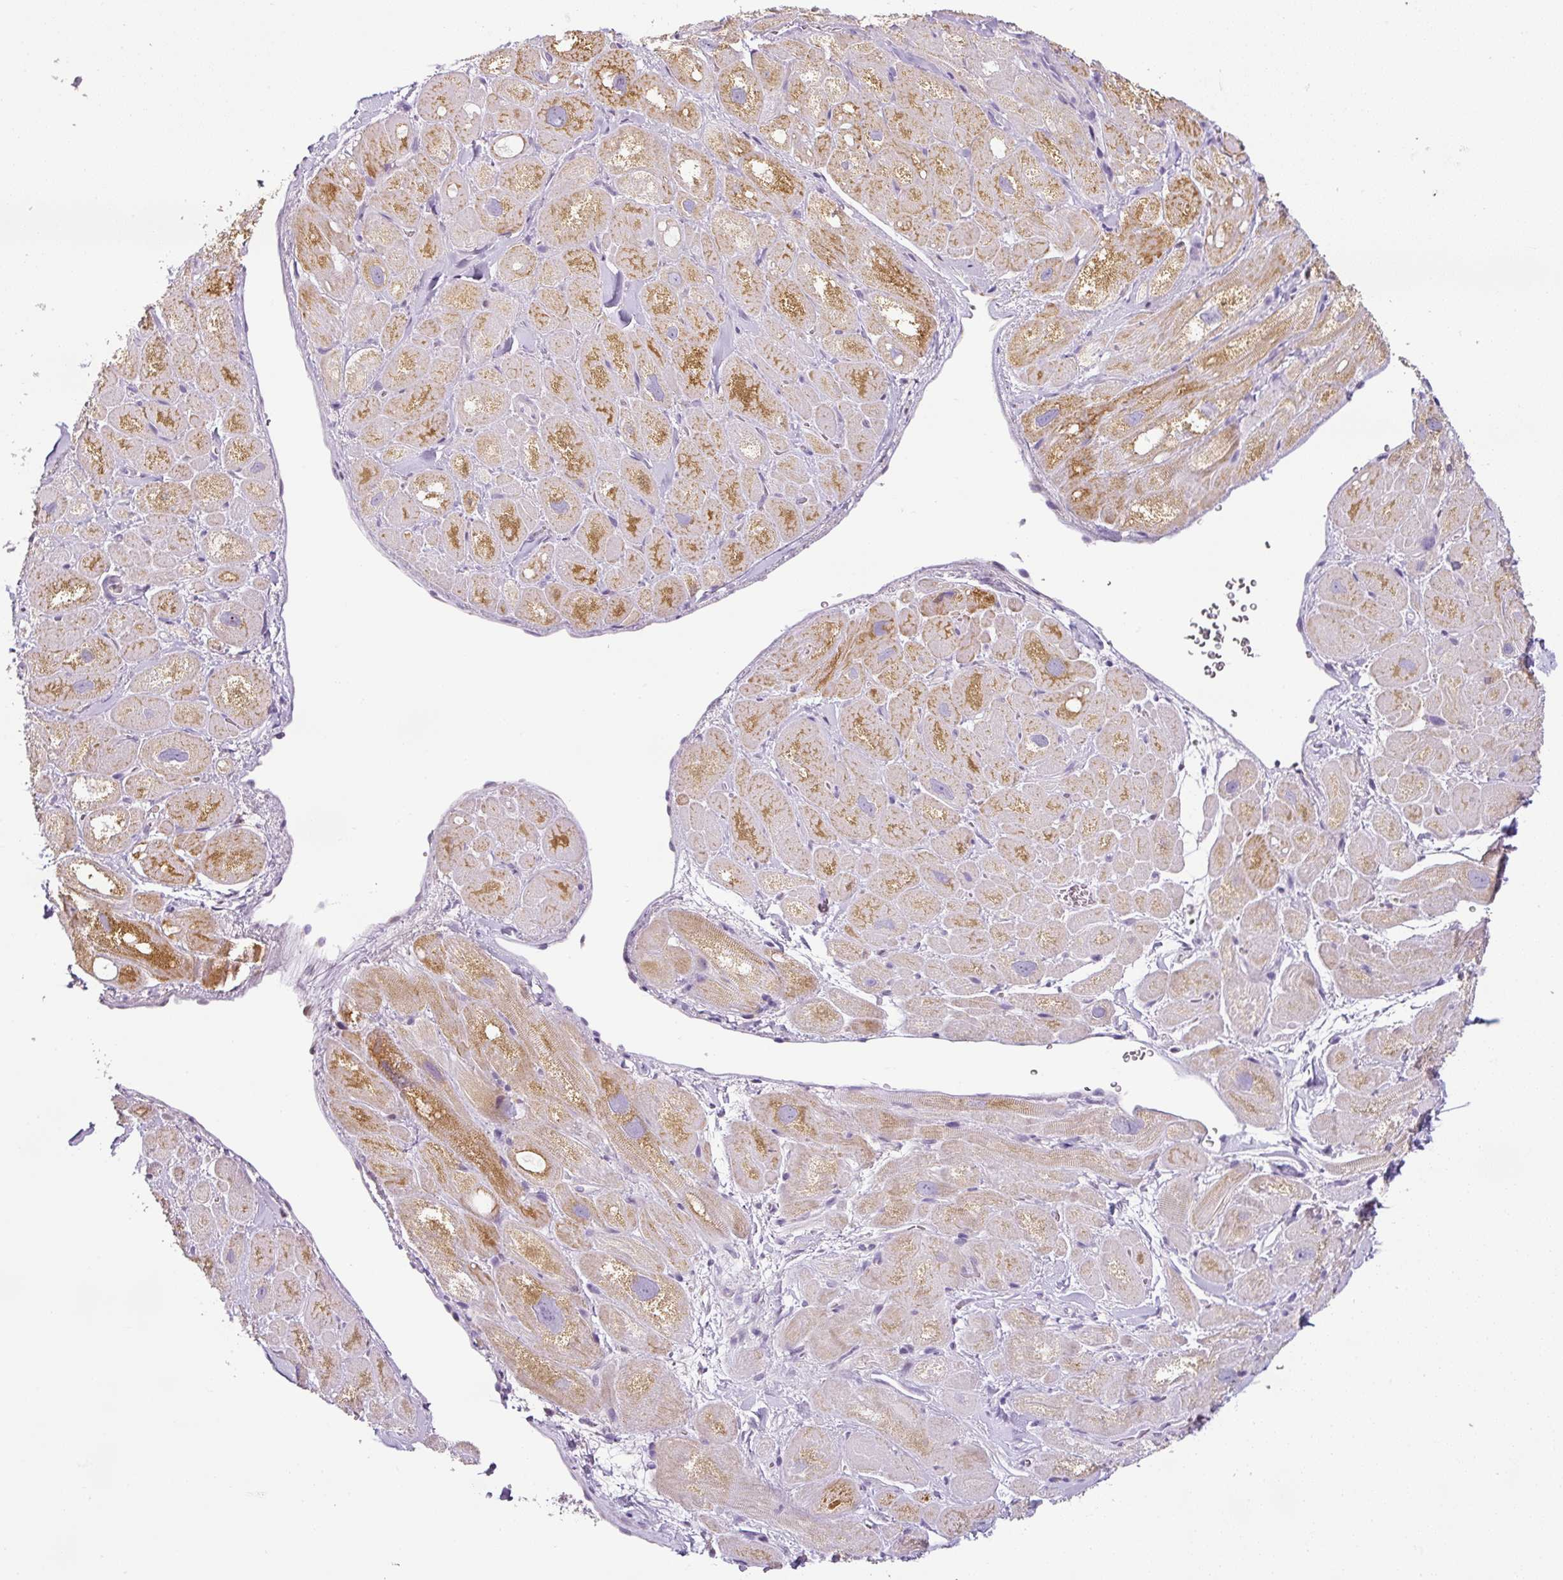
{"staining": {"intensity": "moderate", "quantity": "25%-75%", "location": "cytoplasmic/membranous"}, "tissue": "heart muscle", "cell_type": "Cardiomyocytes", "image_type": "normal", "snomed": [{"axis": "morphology", "description": "Normal tissue, NOS"}, {"axis": "topography", "description": "Heart"}], "caption": "Heart muscle stained with a brown dye demonstrates moderate cytoplasmic/membranous positive expression in approximately 25%-75% of cardiomyocytes.", "gene": "HMCN2", "patient": {"sex": "male", "age": 49}}